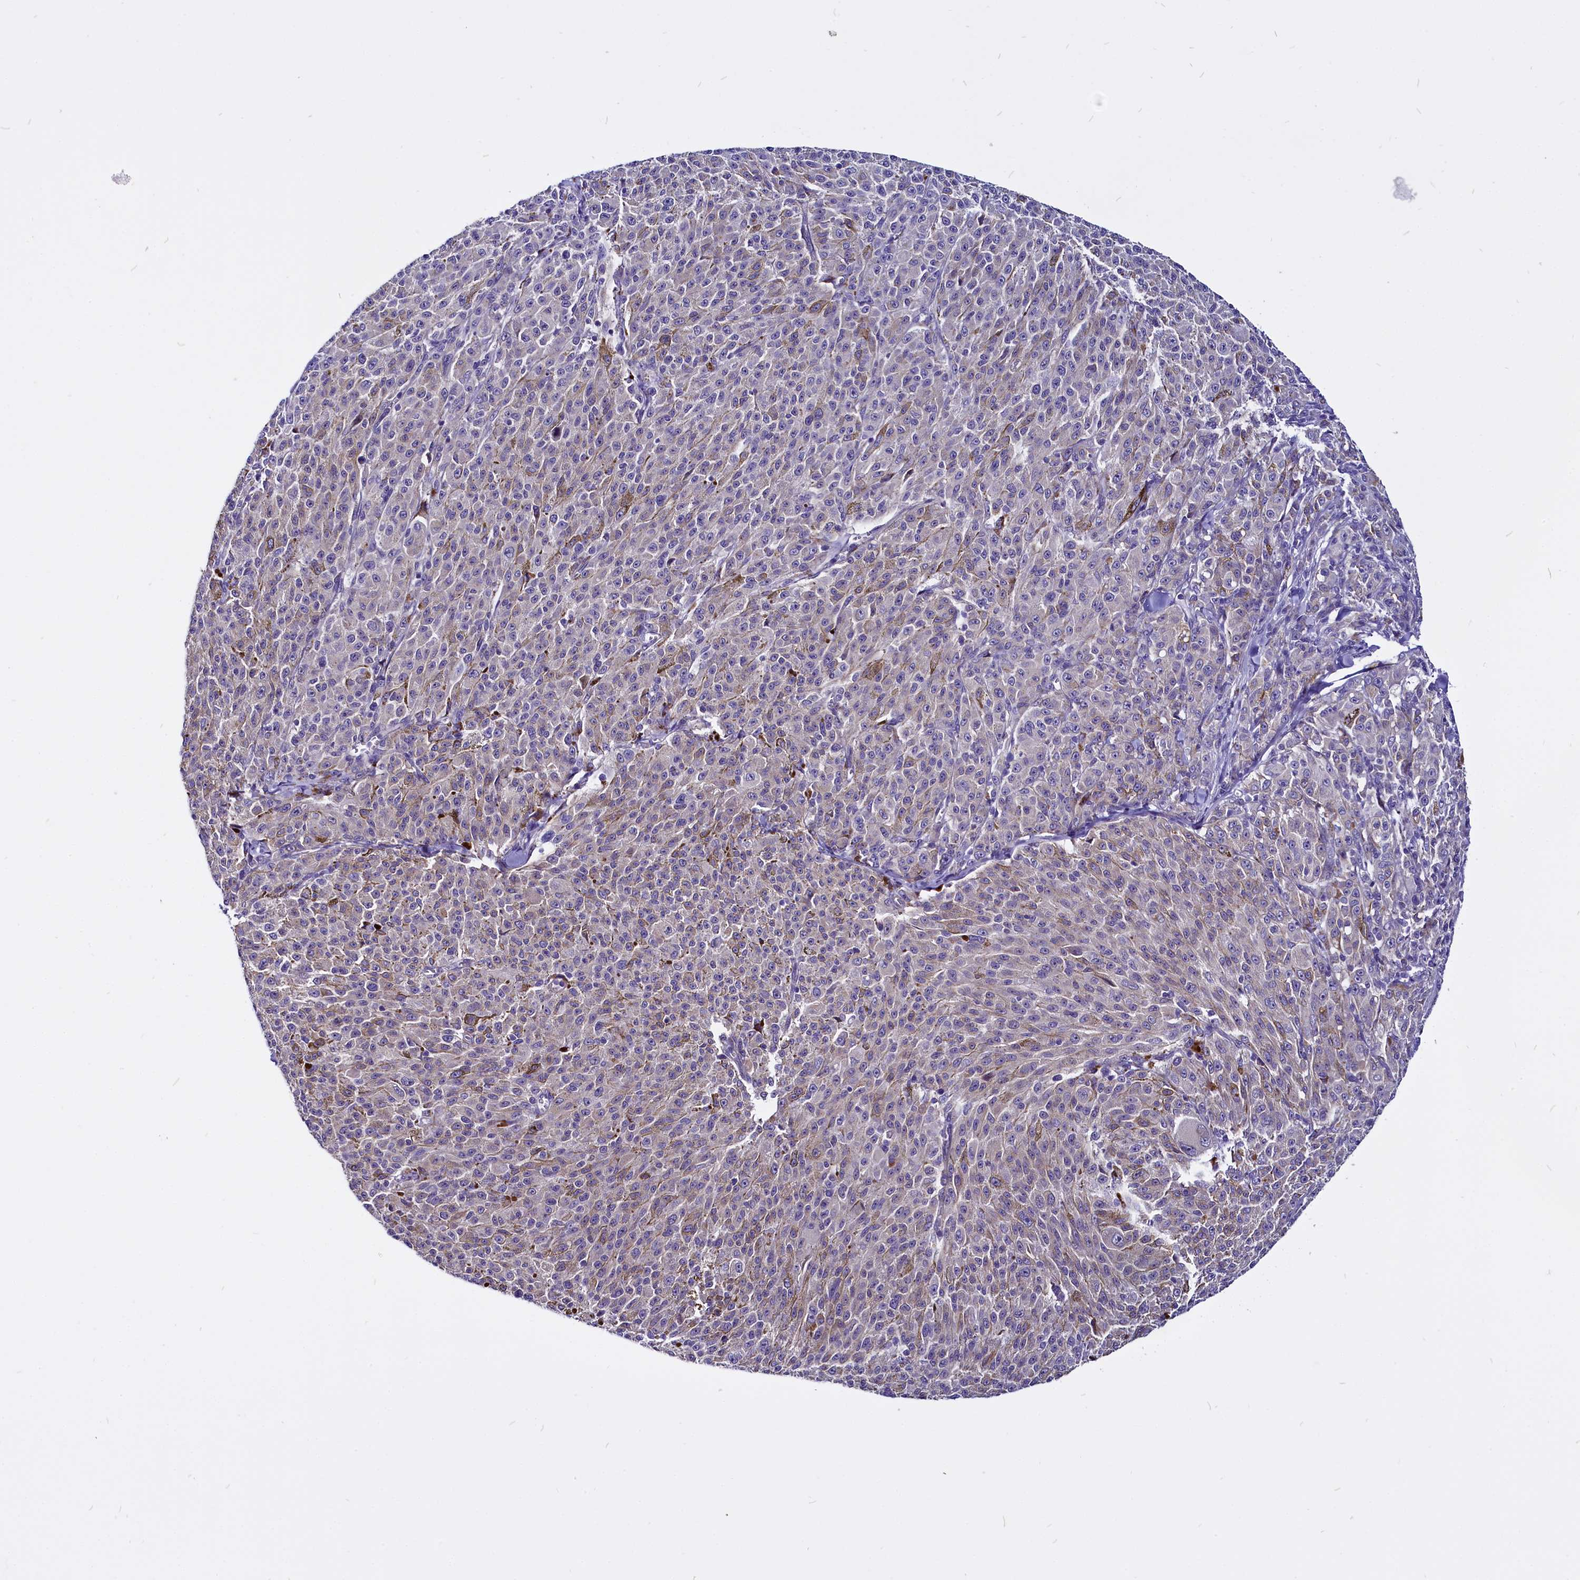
{"staining": {"intensity": "weak", "quantity": "<25%", "location": "cytoplasmic/membranous"}, "tissue": "melanoma", "cell_type": "Tumor cells", "image_type": "cancer", "snomed": [{"axis": "morphology", "description": "Malignant melanoma, NOS"}, {"axis": "topography", "description": "Skin"}], "caption": "Melanoma stained for a protein using immunohistochemistry reveals no positivity tumor cells.", "gene": "CEP170", "patient": {"sex": "female", "age": 52}}